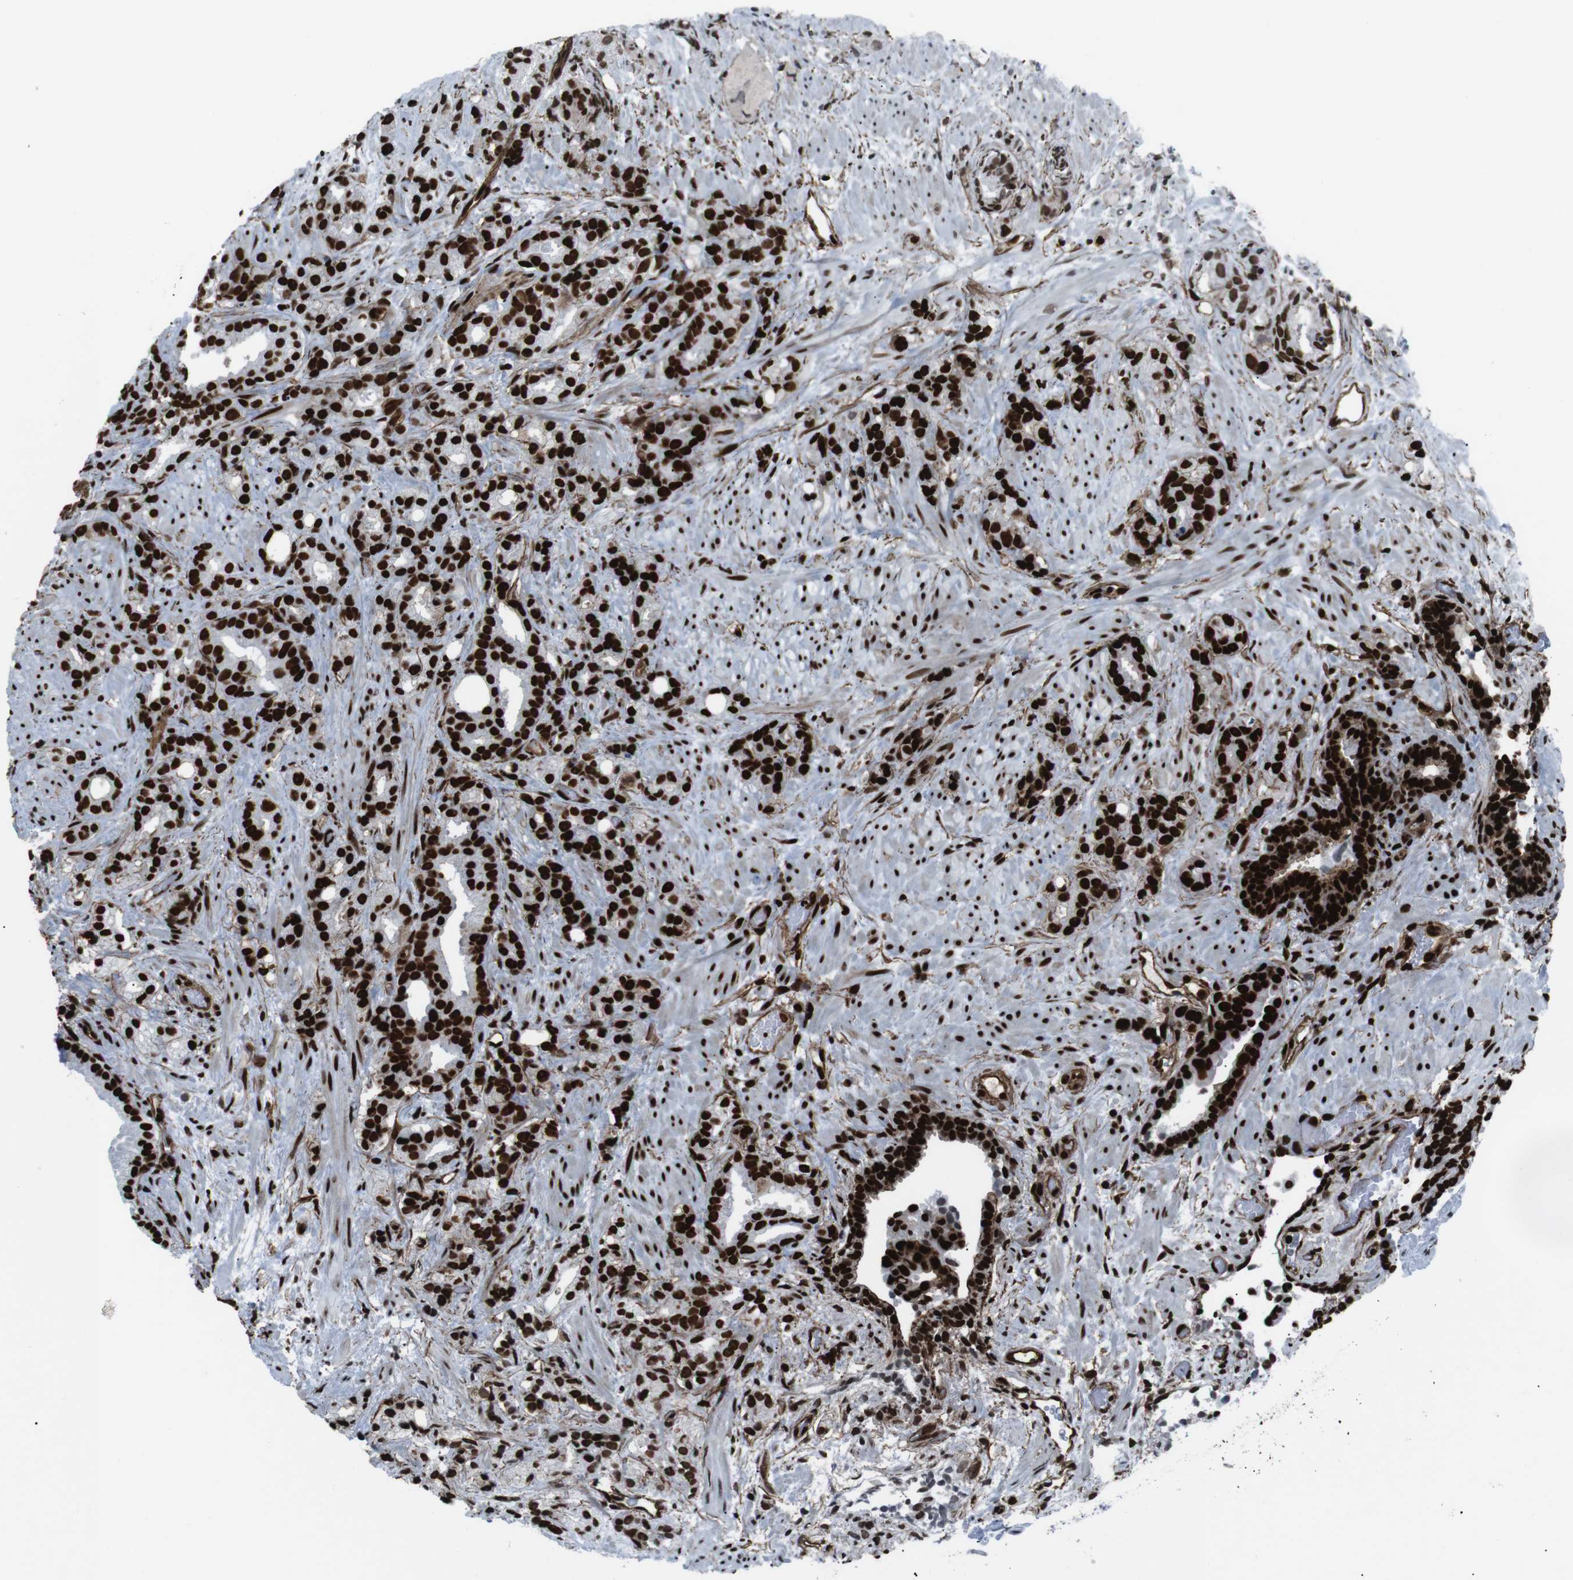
{"staining": {"intensity": "strong", "quantity": ">75%", "location": "nuclear"}, "tissue": "prostate cancer", "cell_type": "Tumor cells", "image_type": "cancer", "snomed": [{"axis": "morphology", "description": "Adenocarcinoma, Low grade"}, {"axis": "topography", "description": "Prostate"}], "caption": "Prostate cancer (low-grade adenocarcinoma) tissue shows strong nuclear expression in approximately >75% of tumor cells, visualized by immunohistochemistry. Nuclei are stained in blue.", "gene": "HNRNPU", "patient": {"sex": "male", "age": 89}}